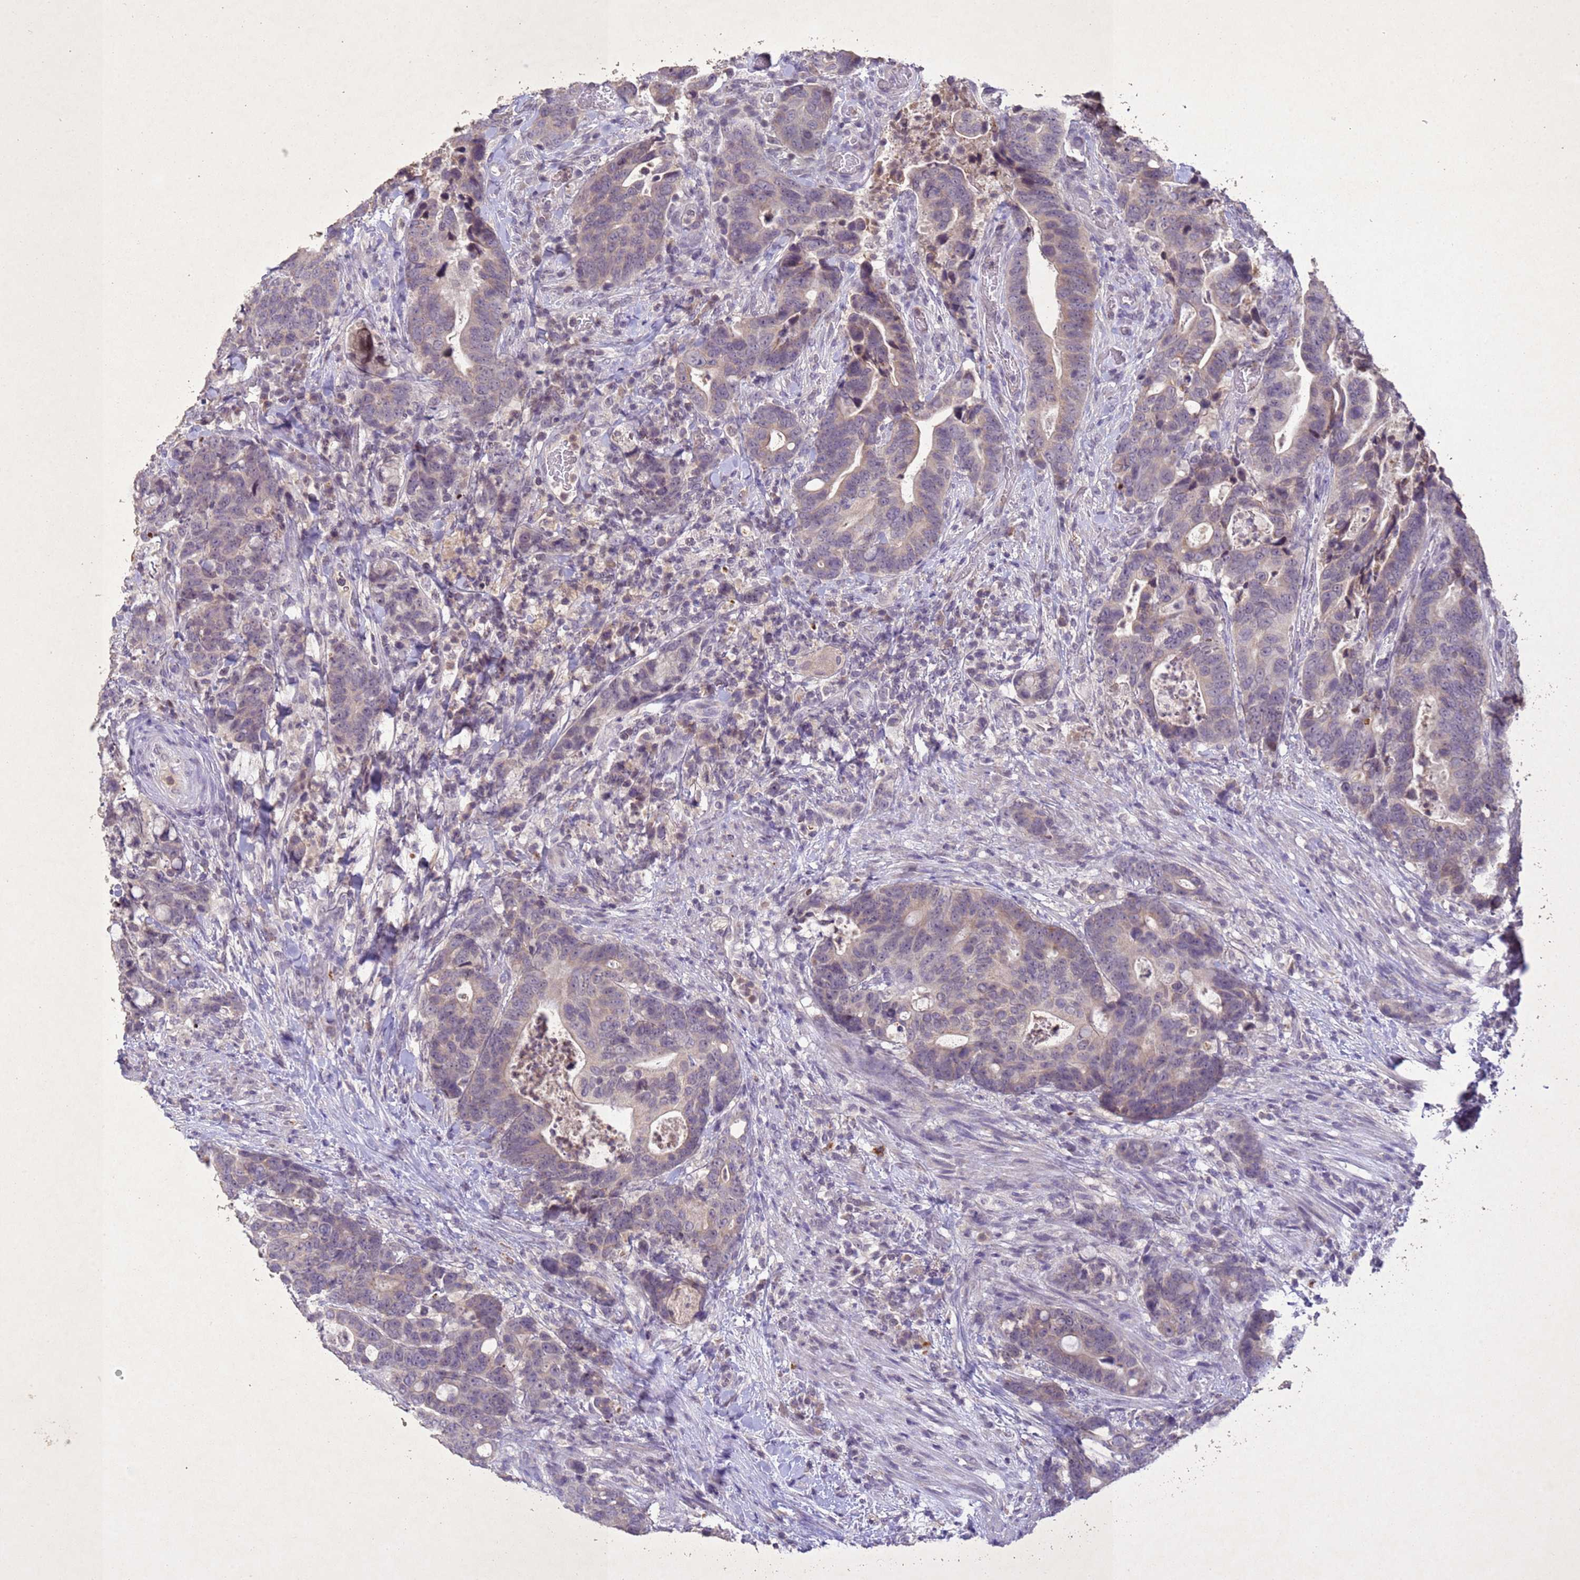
{"staining": {"intensity": "weak", "quantity": "<25%", "location": "cytoplasmic/membranous"}, "tissue": "colorectal cancer", "cell_type": "Tumor cells", "image_type": "cancer", "snomed": [{"axis": "morphology", "description": "Adenocarcinoma, NOS"}, {"axis": "topography", "description": "Colon"}], "caption": "The immunohistochemistry image has no significant positivity in tumor cells of adenocarcinoma (colorectal) tissue.", "gene": "NLRP11", "patient": {"sex": "female", "age": 82}}